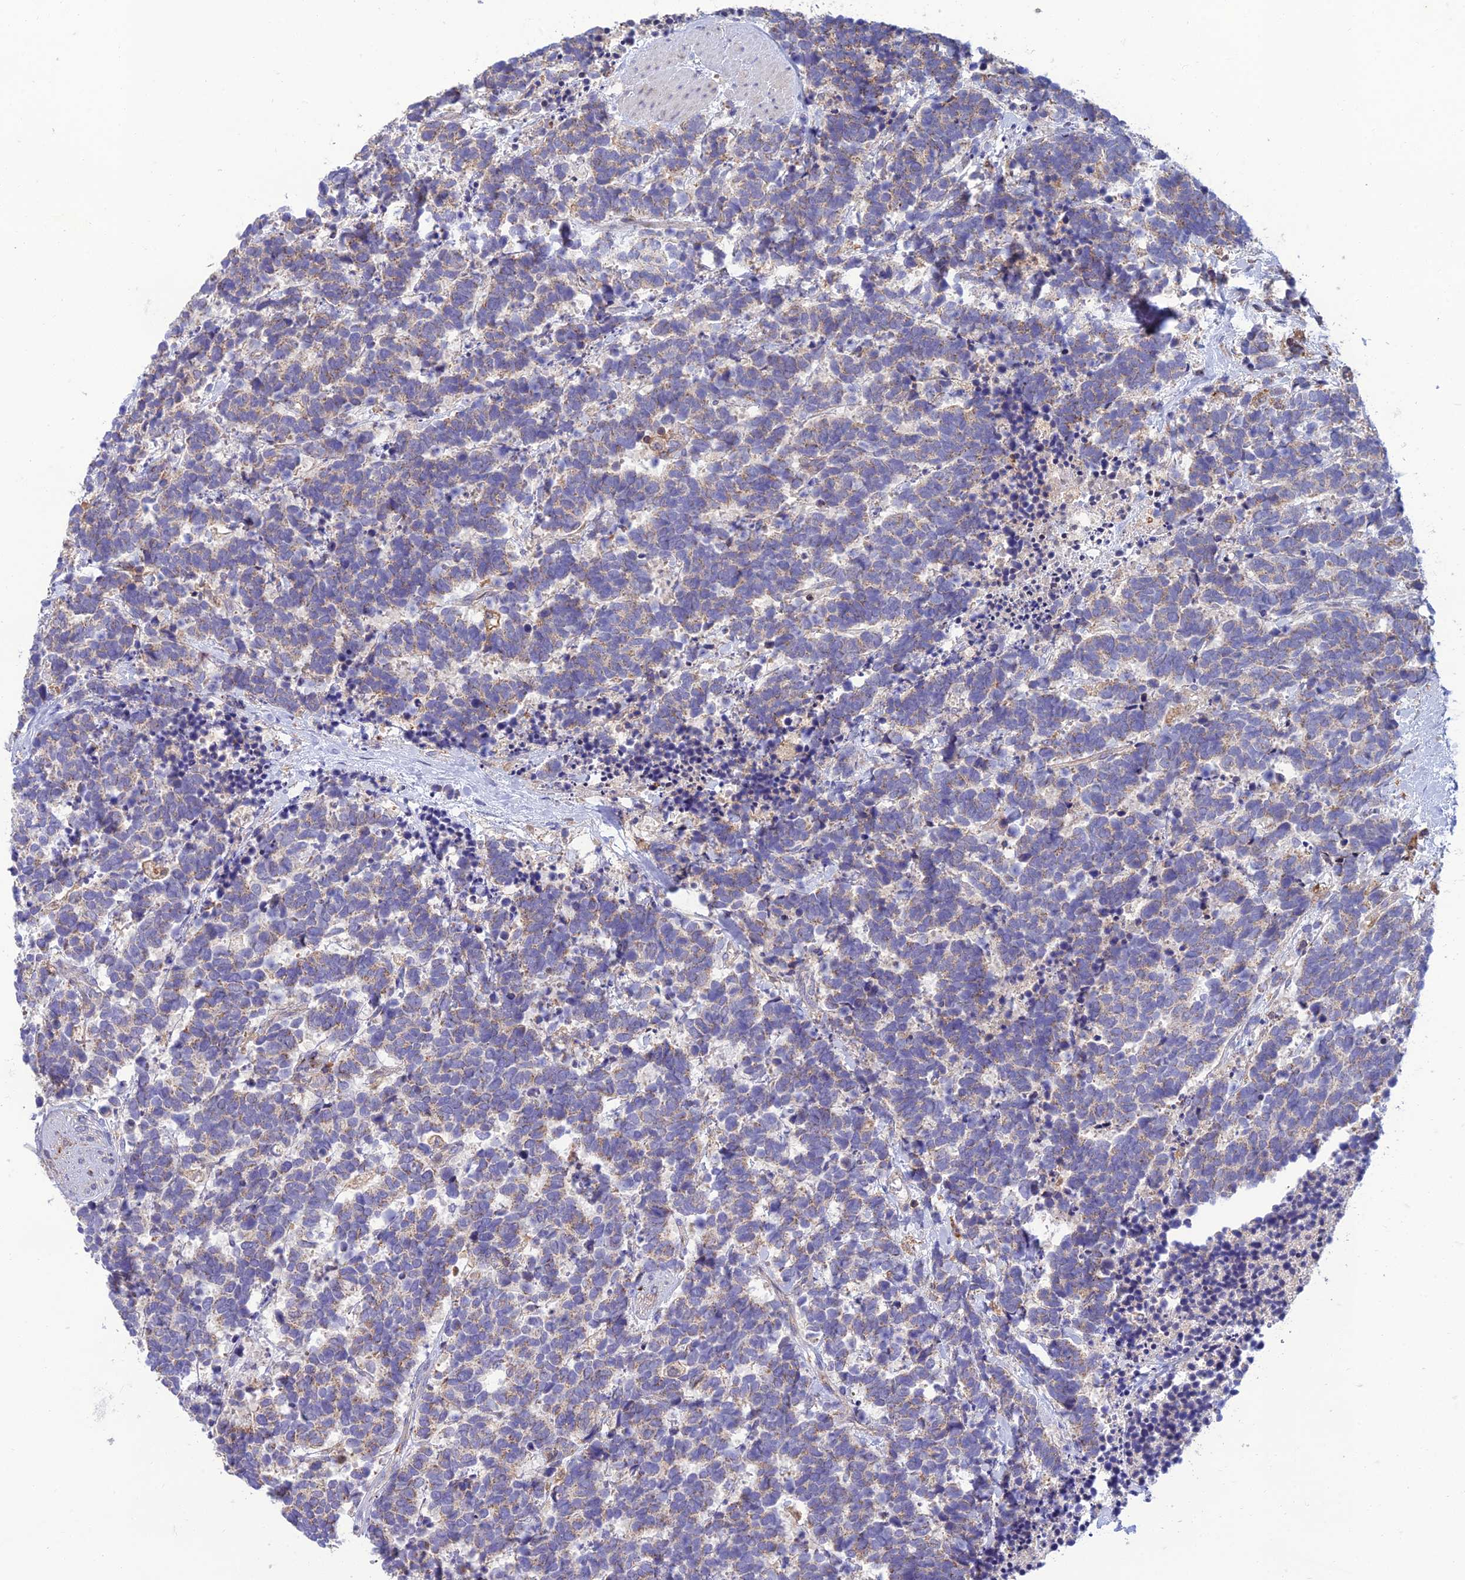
{"staining": {"intensity": "weak", "quantity": "25%-75%", "location": "cytoplasmic/membranous"}, "tissue": "carcinoid", "cell_type": "Tumor cells", "image_type": "cancer", "snomed": [{"axis": "morphology", "description": "Carcinoma, NOS"}, {"axis": "morphology", "description": "Carcinoid, malignant, NOS"}, {"axis": "topography", "description": "Prostate"}], "caption": "High-magnification brightfield microscopy of carcinoid stained with DAB (brown) and counterstained with hematoxylin (blue). tumor cells exhibit weak cytoplasmic/membranous staining is present in approximately25%-75% of cells.", "gene": "IRAK3", "patient": {"sex": "male", "age": 57}}